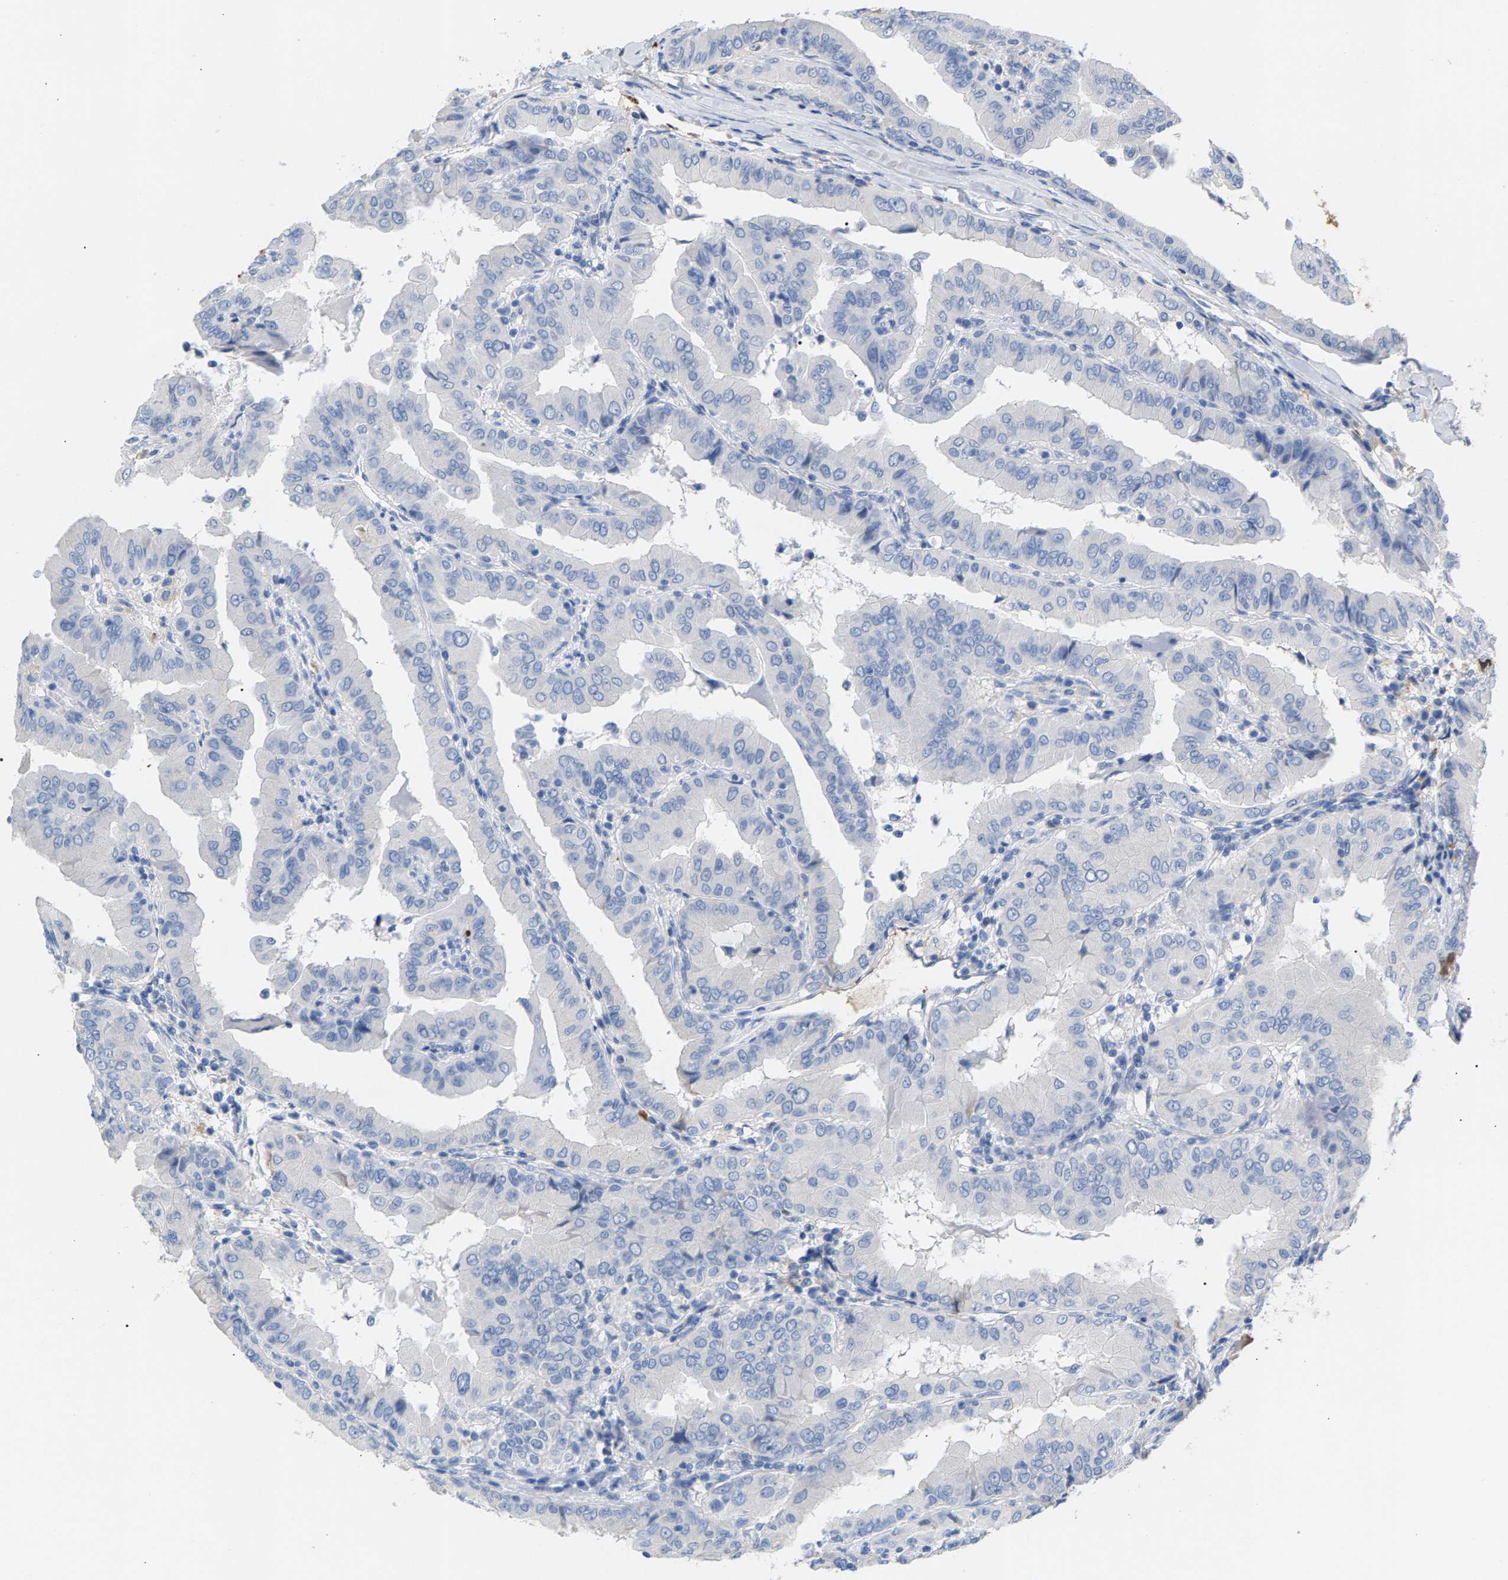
{"staining": {"intensity": "negative", "quantity": "none", "location": "none"}, "tissue": "thyroid cancer", "cell_type": "Tumor cells", "image_type": "cancer", "snomed": [{"axis": "morphology", "description": "Papillary adenocarcinoma, NOS"}, {"axis": "topography", "description": "Thyroid gland"}], "caption": "Micrograph shows no protein positivity in tumor cells of papillary adenocarcinoma (thyroid) tissue. (DAB immunohistochemistry (IHC) with hematoxylin counter stain).", "gene": "APOH", "patient": {"sex": "male", "age": 33}}